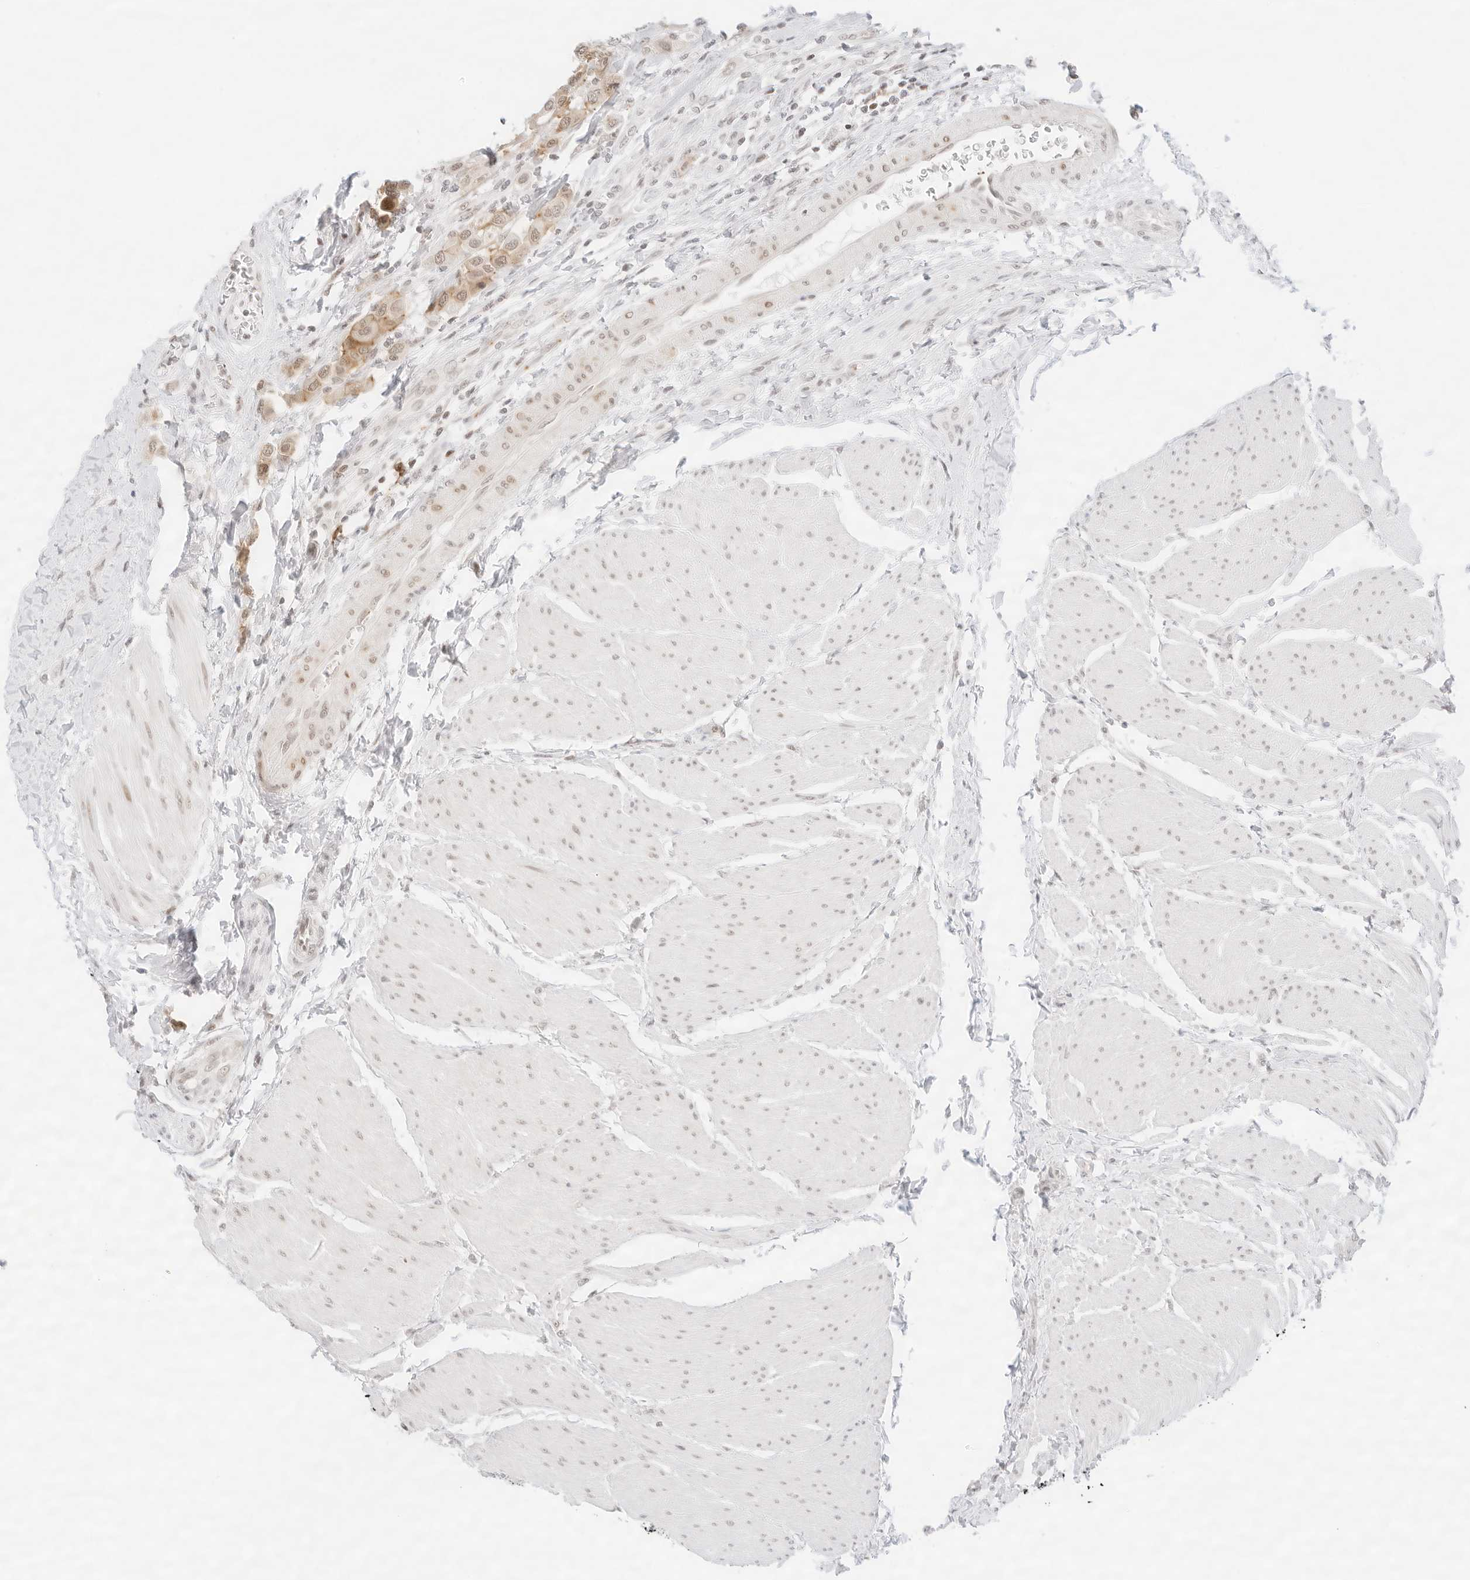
{"staining": {"intensity": "moderate", "quantity": ">75%", "location": "cytoplasmic/membranous,nuclear"}, "tissue": "urothelial cancer", "cell_type": "Tumor cells", "image_type": "cancer", "snomed": [{"axis": "morphology", "description": "Urothelial carcinoma, High grade"}, {"axis": "topography", "description": "Urinary bladder"}], "caption": "Immunohistochemical staining of human urothelial cancer shows medium levels of moderate cytoplasmic/membranous and nuclear protein staining in approximately >75% of tumor cells.", "gene": "GNAS", "patient": {"sex": "male", "age": 50}}